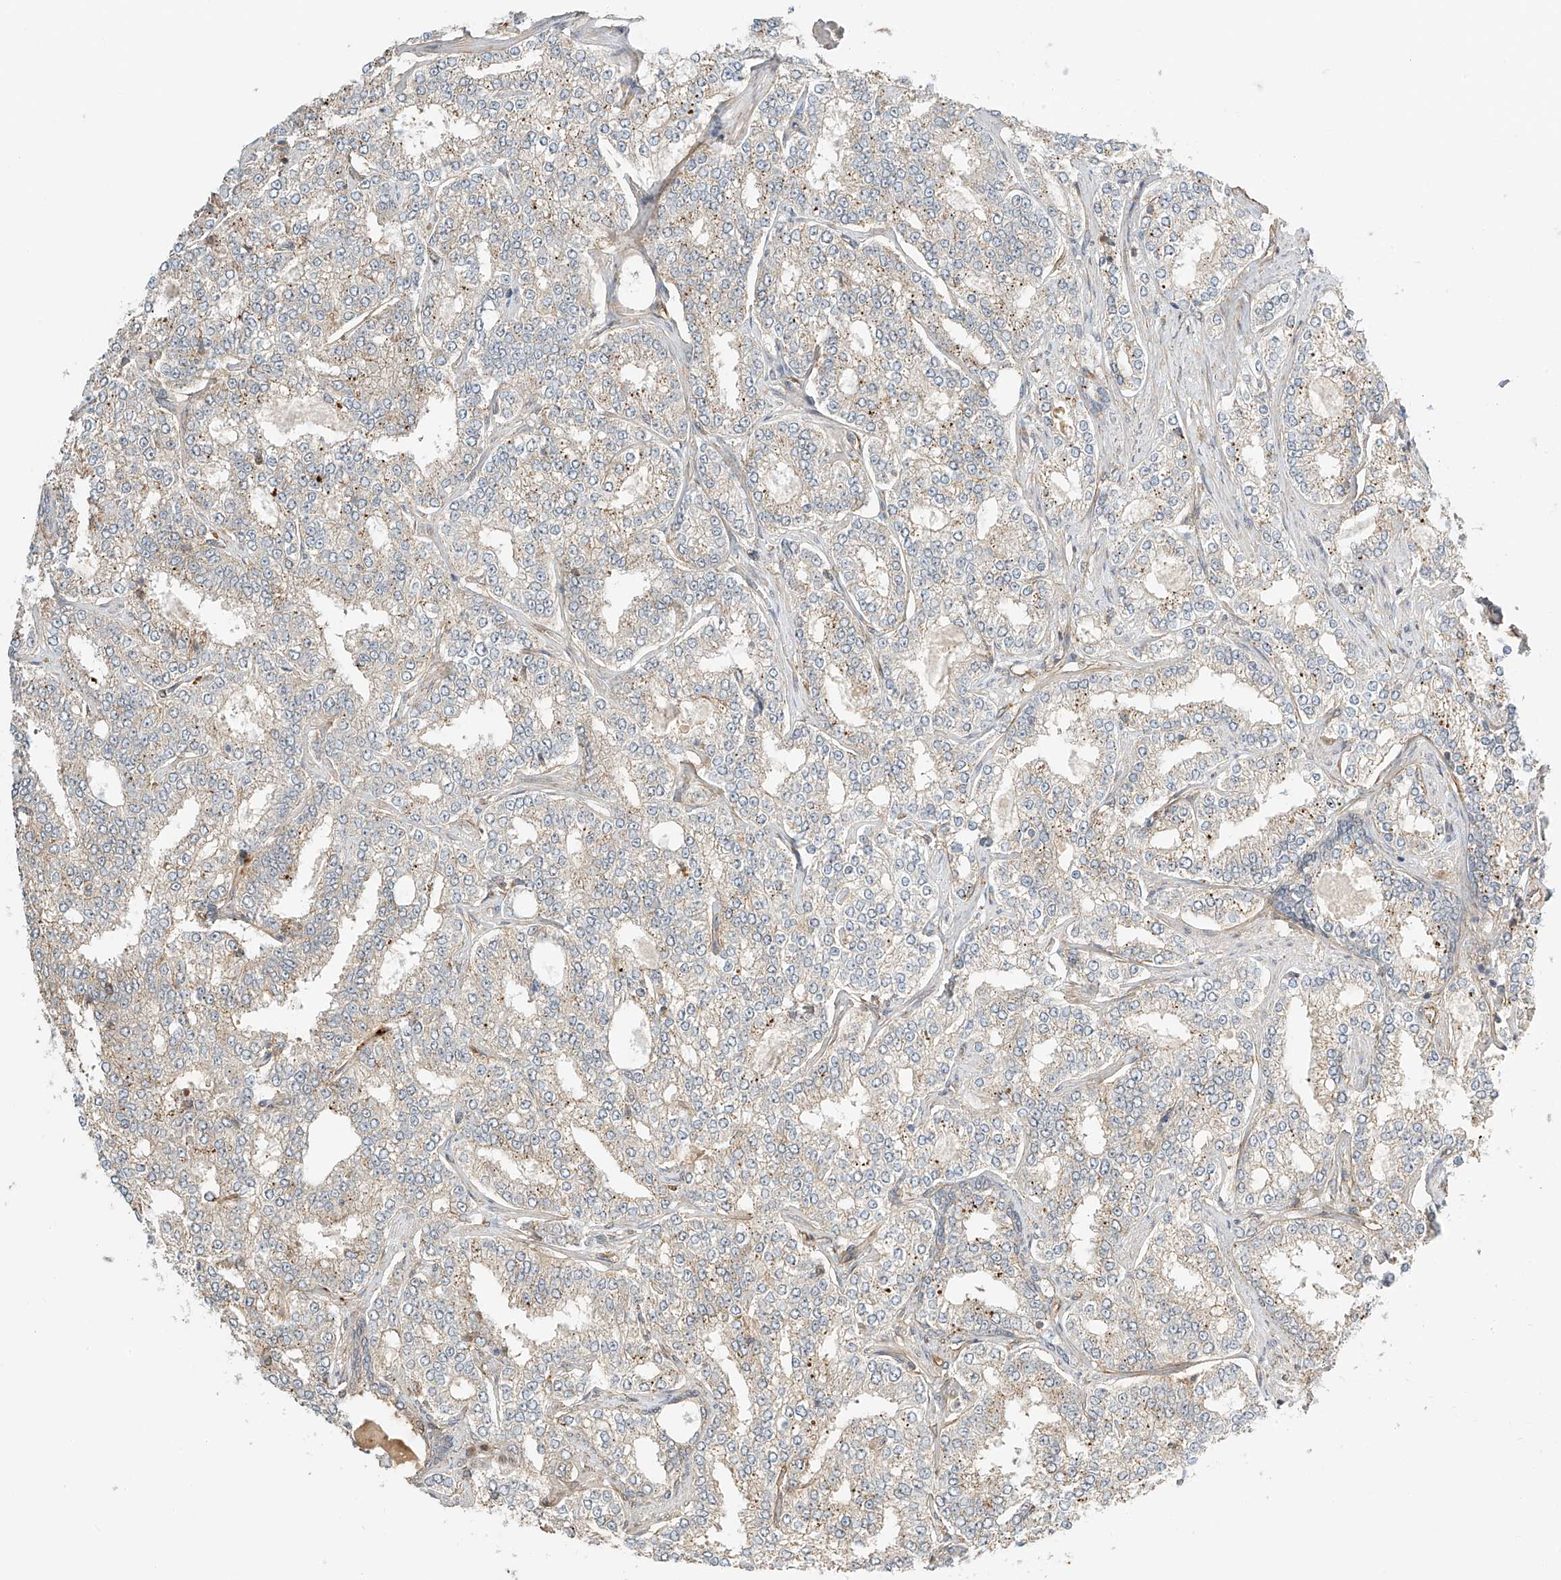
{"staining": {"intensity": "weak", "quantity": "25%-75%", "location": "cytoplasmic/membranous"}, "tissue": "prostate cancer", "cell_type": "Tumor cells", "image_type": "cancer", "snomed": [{"axis": "morphology", "description": "Normal tissue, NOS"}, {"axis": "morphology", "description": "Adenocarcinoma, High grade"}, {"axis": "topography", "description": "Prostate"}], "caption": "Prostate cancer was stained to show a protein in brown. There is low levels of weak cytoplasmic/membranous expression in approximately 25%-75% of tumor cells.", "gene": "CSMD3", "patient": {"sex": "male", "age": 83}}